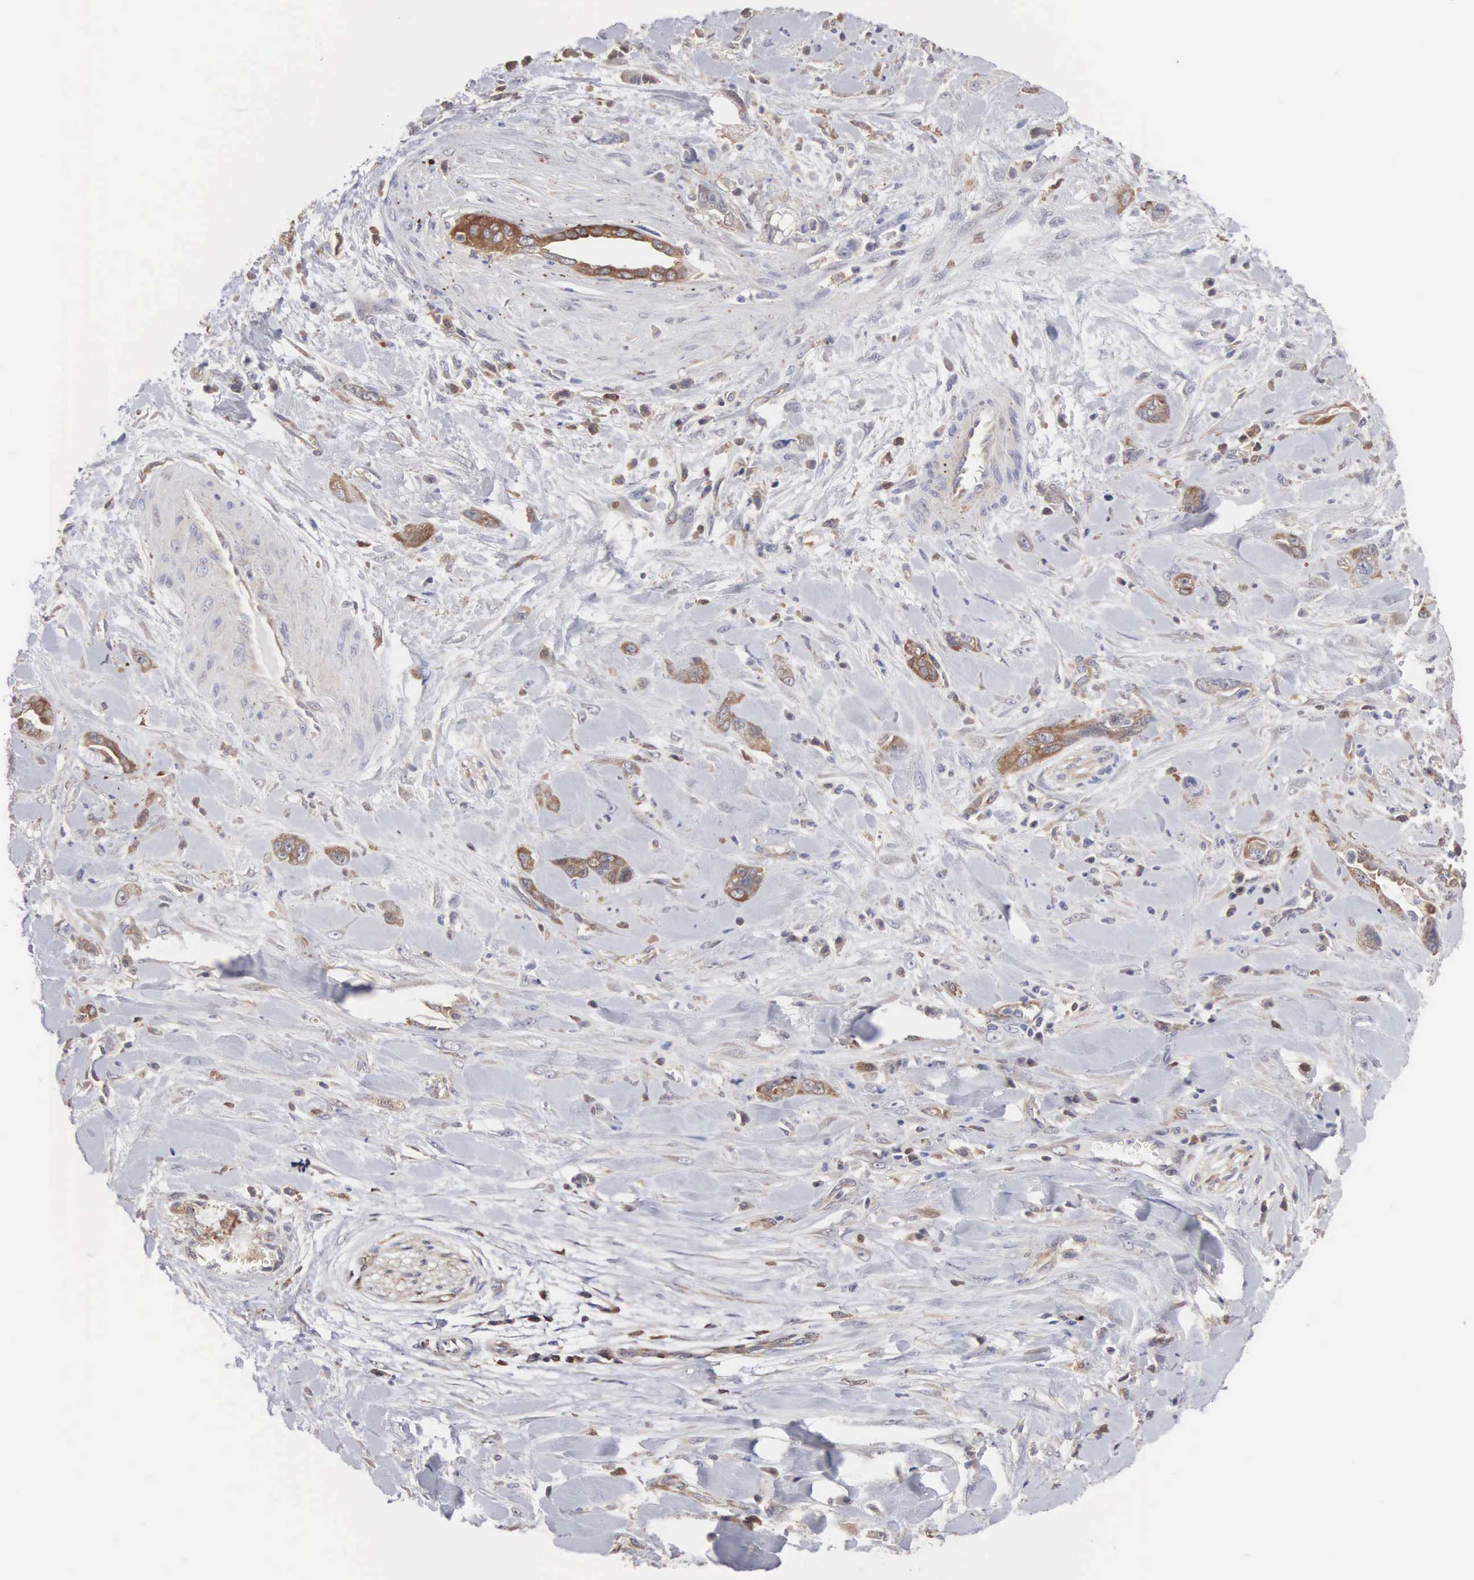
{"staining": {"intensity": "moderate", "quantity": "25%-75%", "location": "cytoplasmic/membranous"}, "tissue": "pancreatic cancer", "cell_type": "Tumor cells", "image_type": "cancer", "snomed": [{"axis": "morphology", "description": "Adenocarcinoma, NOS"}, {"axis": "topography", "description": "Pancreas"}], "caption": "Pancreatic cancer stained with immunohistochemistry (IHC) displays moderate cytoplasmic/membranous staining in approximately 25%-75% of tumor cells. (DAB (3,3'-diaminobenzidine) = brown stain, brightfield microscopy at high magnification).", "gene": "MTHFD1", "patient": {"sex": "male", "age": 69}}